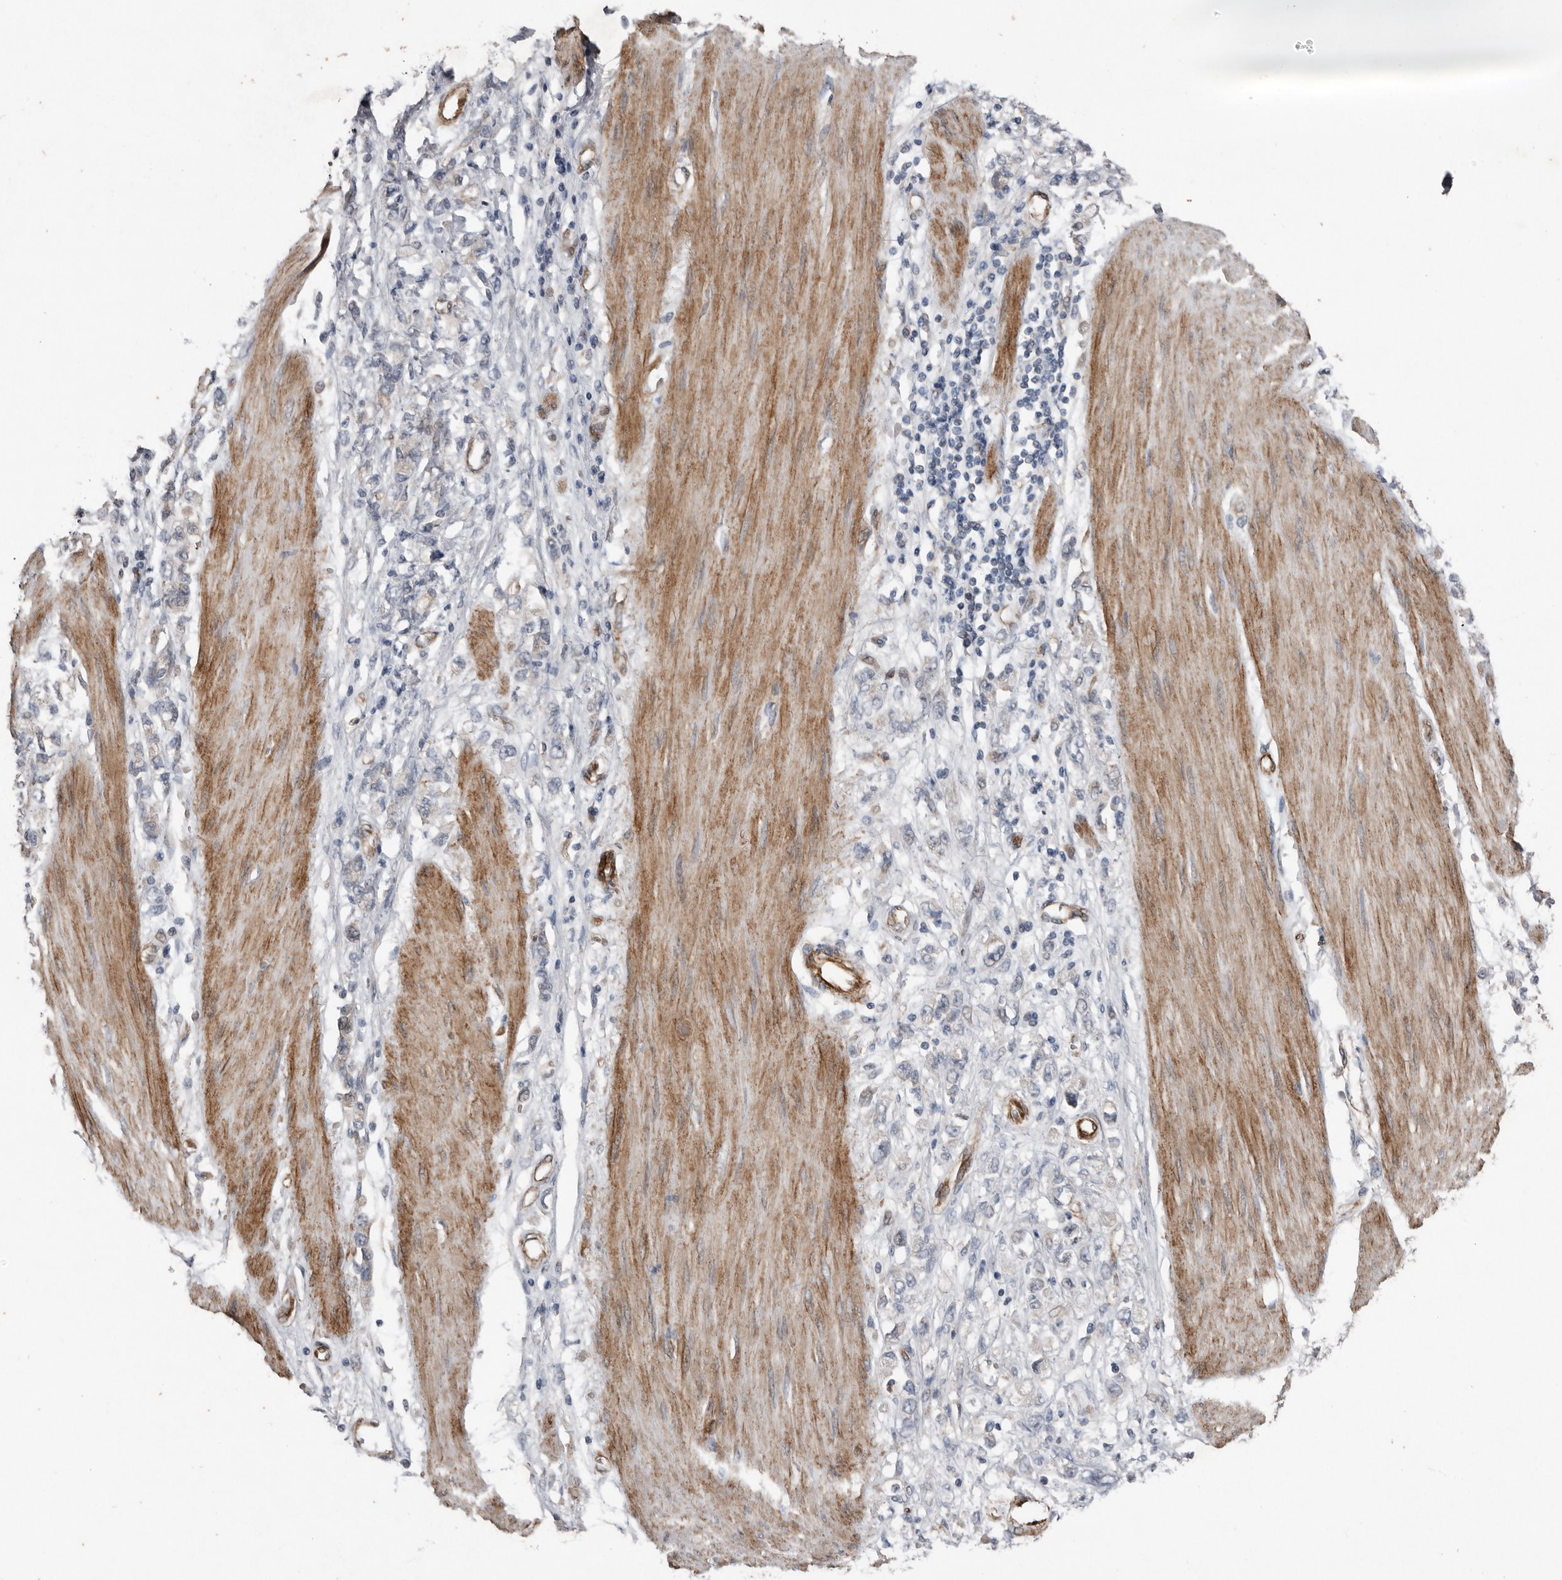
{"staining": {"intensity": "negative", "quantity": "none", "location": "none"}, "tissue": "stomach cancer", "cell_type": "Tumor cells", "image_type": "cancer", "snomed": [{"axis": "morphology", "description": "Adenocarcinoma, NOS"}, {"axis": "topography", "description": "Stomach"}], "caption": "Tumor cells show no significant staining in stomach cancer. (Brightfield microscopy of DAB immunohistochemistry (IHC) at high magnification).", "gene": "RANBP17", "patient": {"sex": "female", "age": 76}}